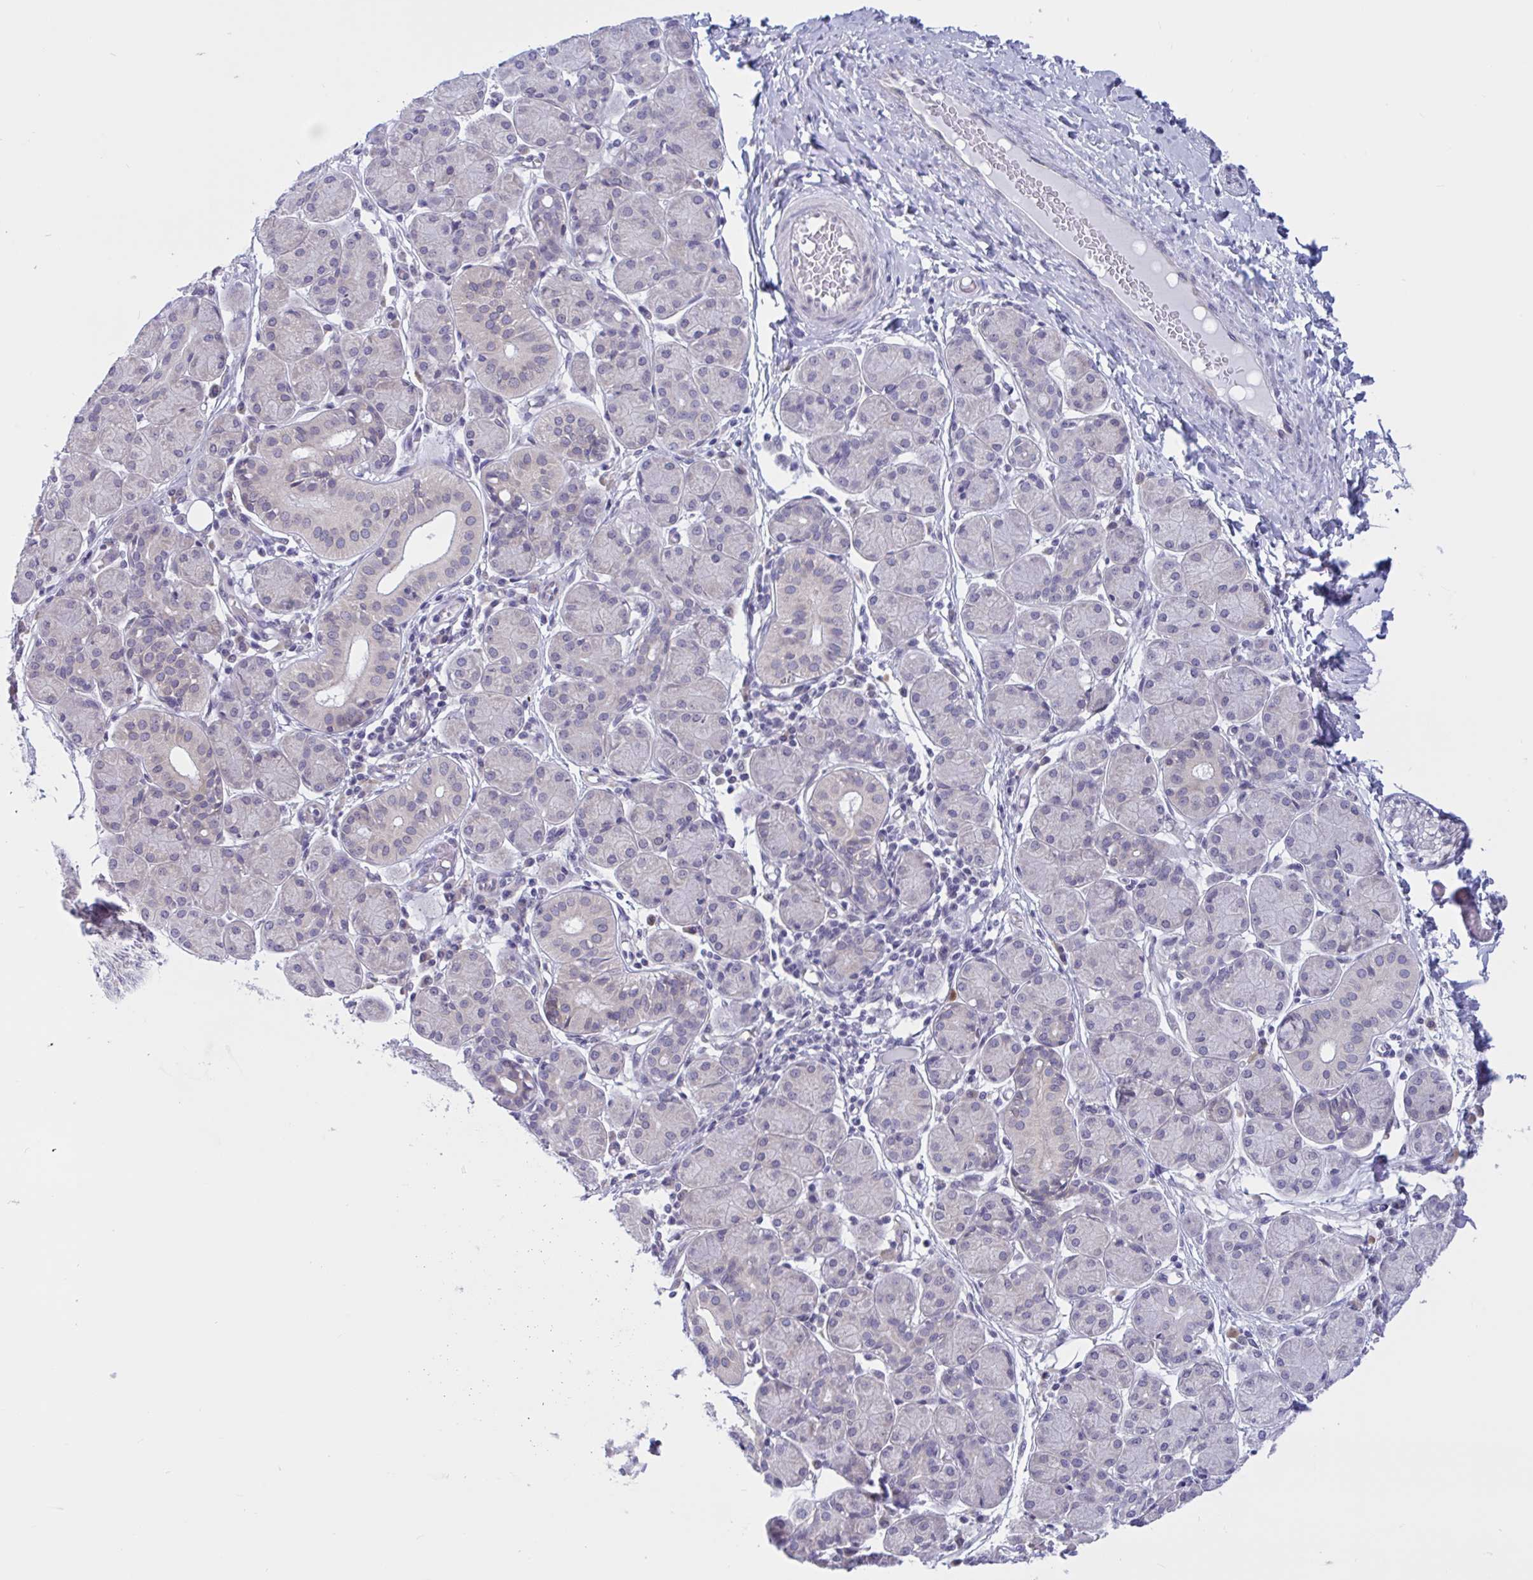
{"staining": {"intensity": "negative", "quantity": "none", "location": "none"}, "tissue": "salivary gland", "cell_type": "Glandular cells", "image_type": "normal", "snomed": [{"axis": "morphology", "description": "Normal tissue, NOS"}, {"axis": "morphology", "description": "Inflammation, NOS"}, {"axis": "topography", "description": "Lymph node"}, {"axis": "topography", "description": "Salivary gland"}], "caption": "Immunohistochemical staining of normal human salivary gland exhibits no significant positivity in glandular cells.", "gene": "CAMLG", "patient": {"sex": "male", "age": 3}}